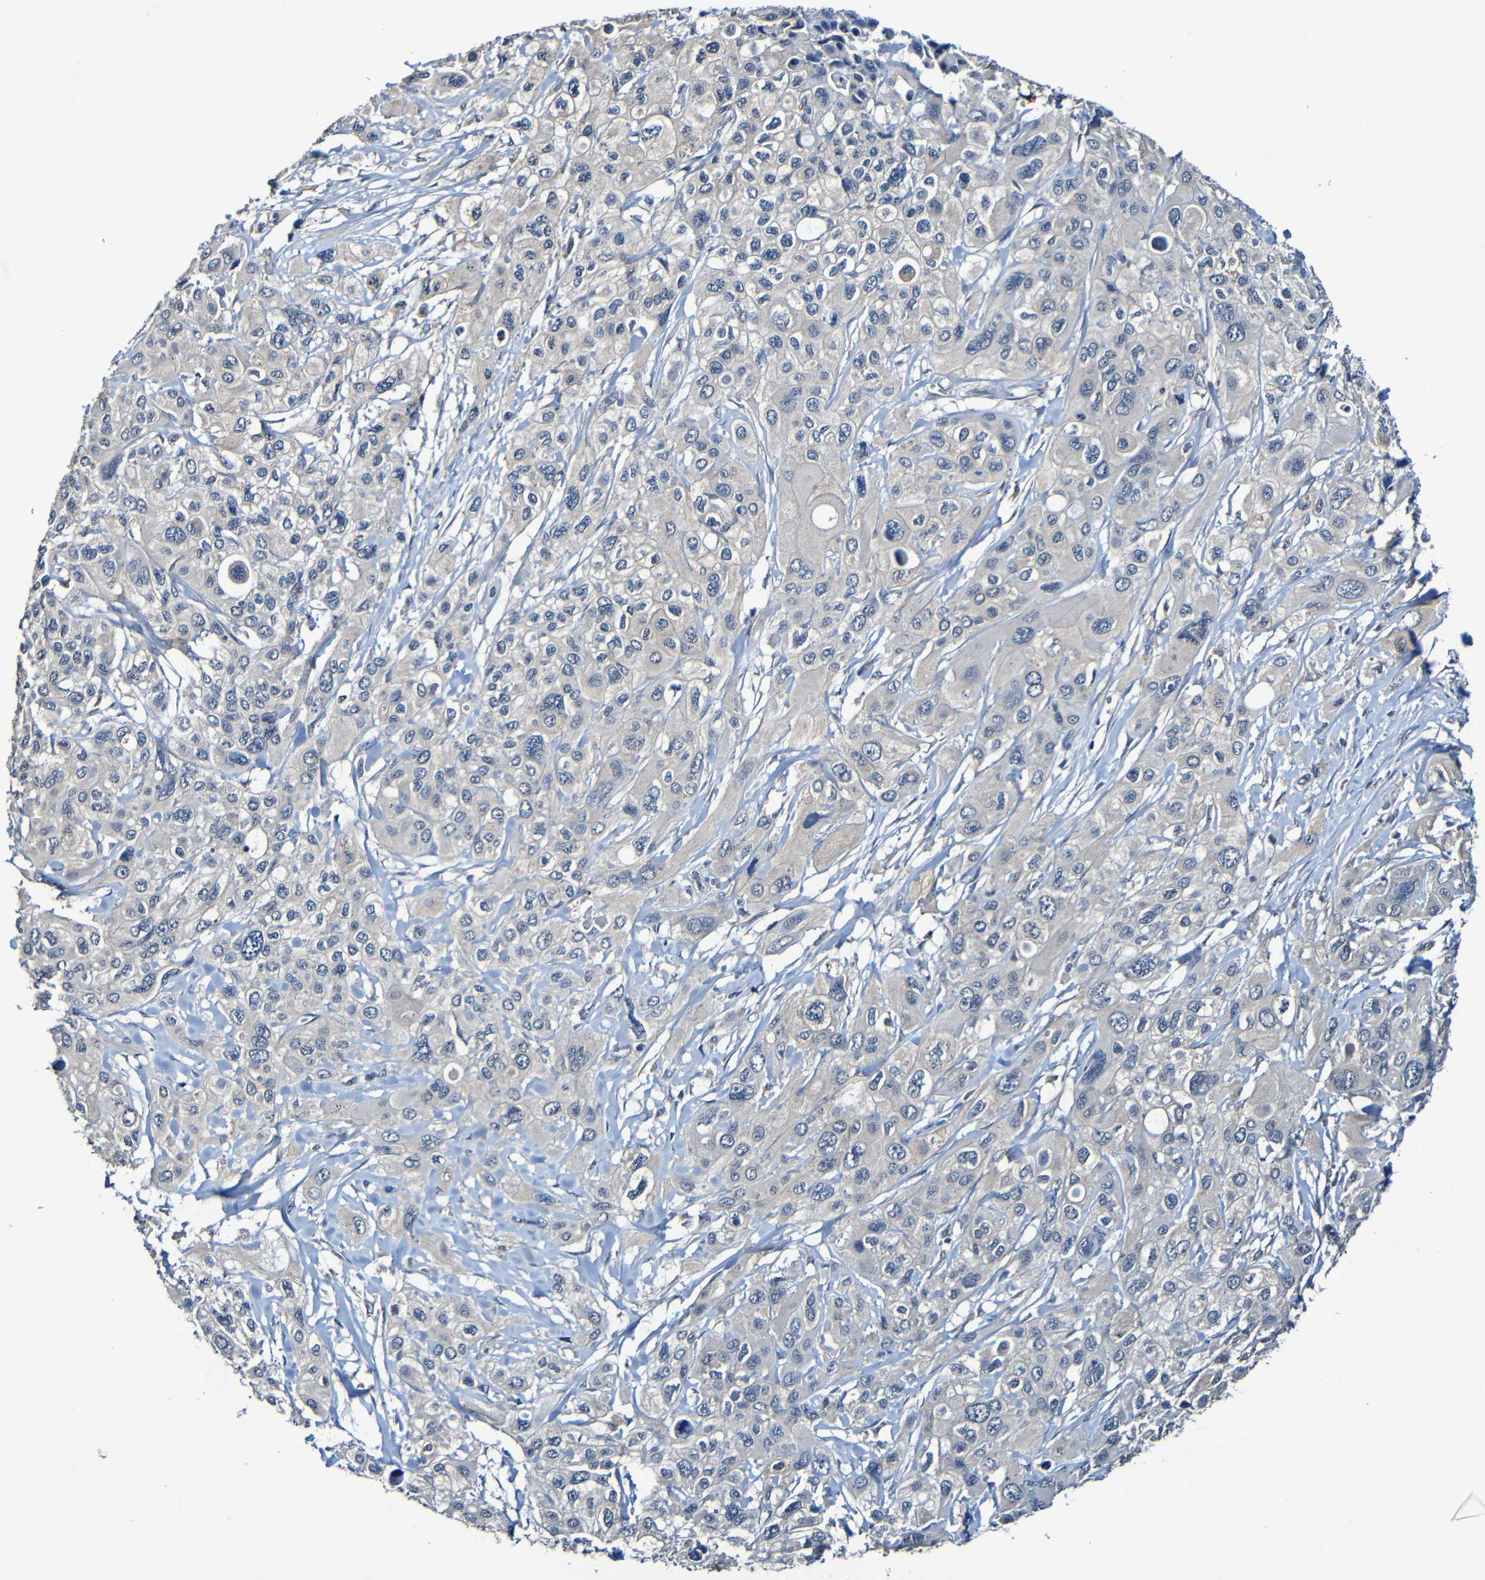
{"staining": {"intensity": "weak", "quantity": "<25%", "location": "cytoplasmic/membranous"}, "tissue": "pancreatic cancer", "cell_type": "Tumor cells", "image_type": "cancer", "snomed": [{"axis": "morphology", "description": "Adenocarcinoma, NOS"}, {"axis": "topography", "description": "Pancreas"}], "caption": "The histopathology image reveals no staining of tumor cells in pancreatic cancer (adenocarcinoma).", "gene": "LRRC70", "patient": {"sex": "male", "age": 73}}